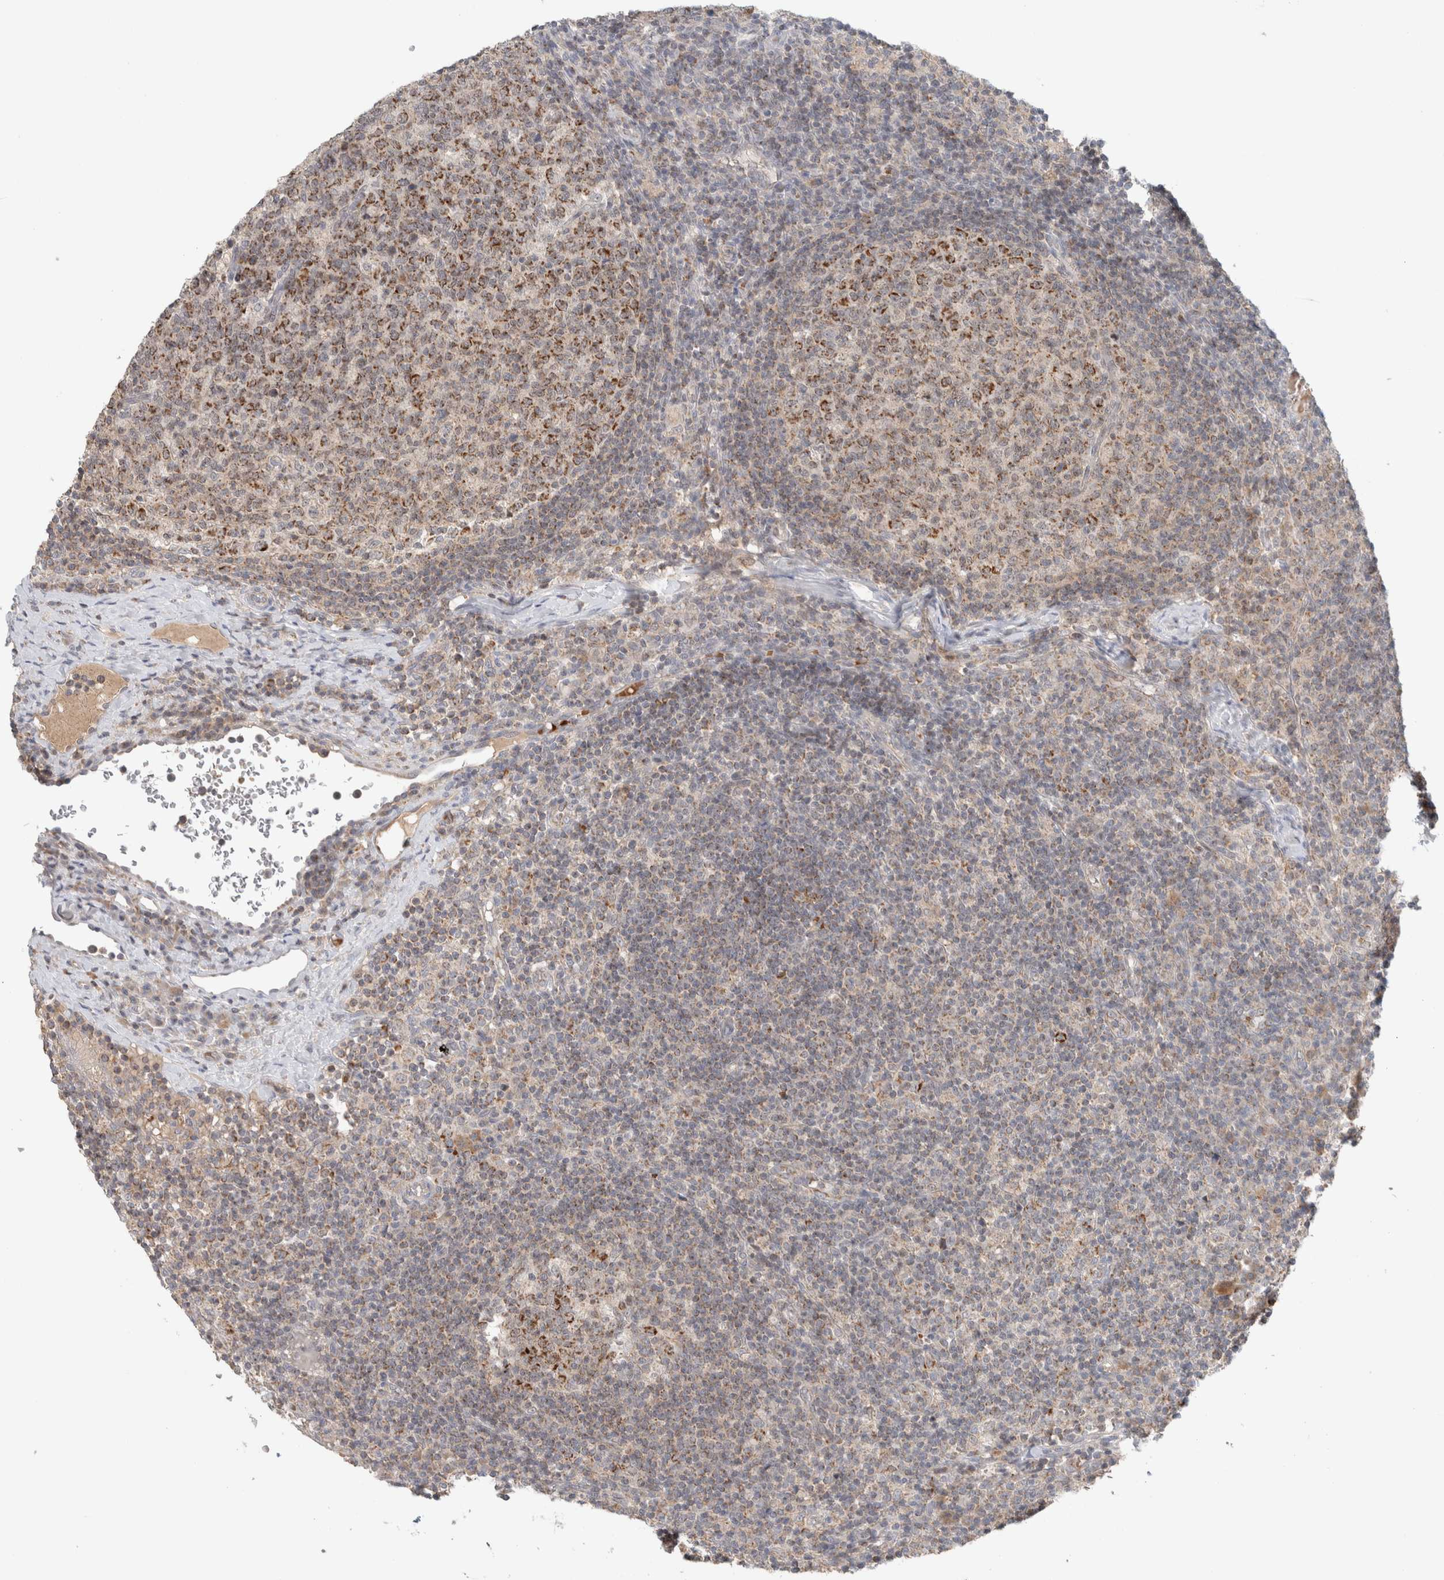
{"staining": {"intensity": "strong", "quantity": "25%-75%", "location": "cytoplasmic/membranous"}, "tissue": "lymph node", "cell_type": "Germinal center cells", "image_type": "normal", "snomed": [{"axis": "morphology", "description": "Normal tissue, NOS"}, {"axis": "morphology", "description": "Inflammation, NOS"}, {"axis": "topography", "description": "Lymph node"}], "caption": "Protein staining of benign lymph node shows strong cytoplasmic/membranous staining in approximately 25%-75% of germinal center cells. (Stains: DAB (3,3'-diaminobenzidine) in brown, nuclei in blue, Microscopy: brightfield microscopy at high magnification).", "gene": "MRM3", "patient": {"sex": "male", "age": 55}}